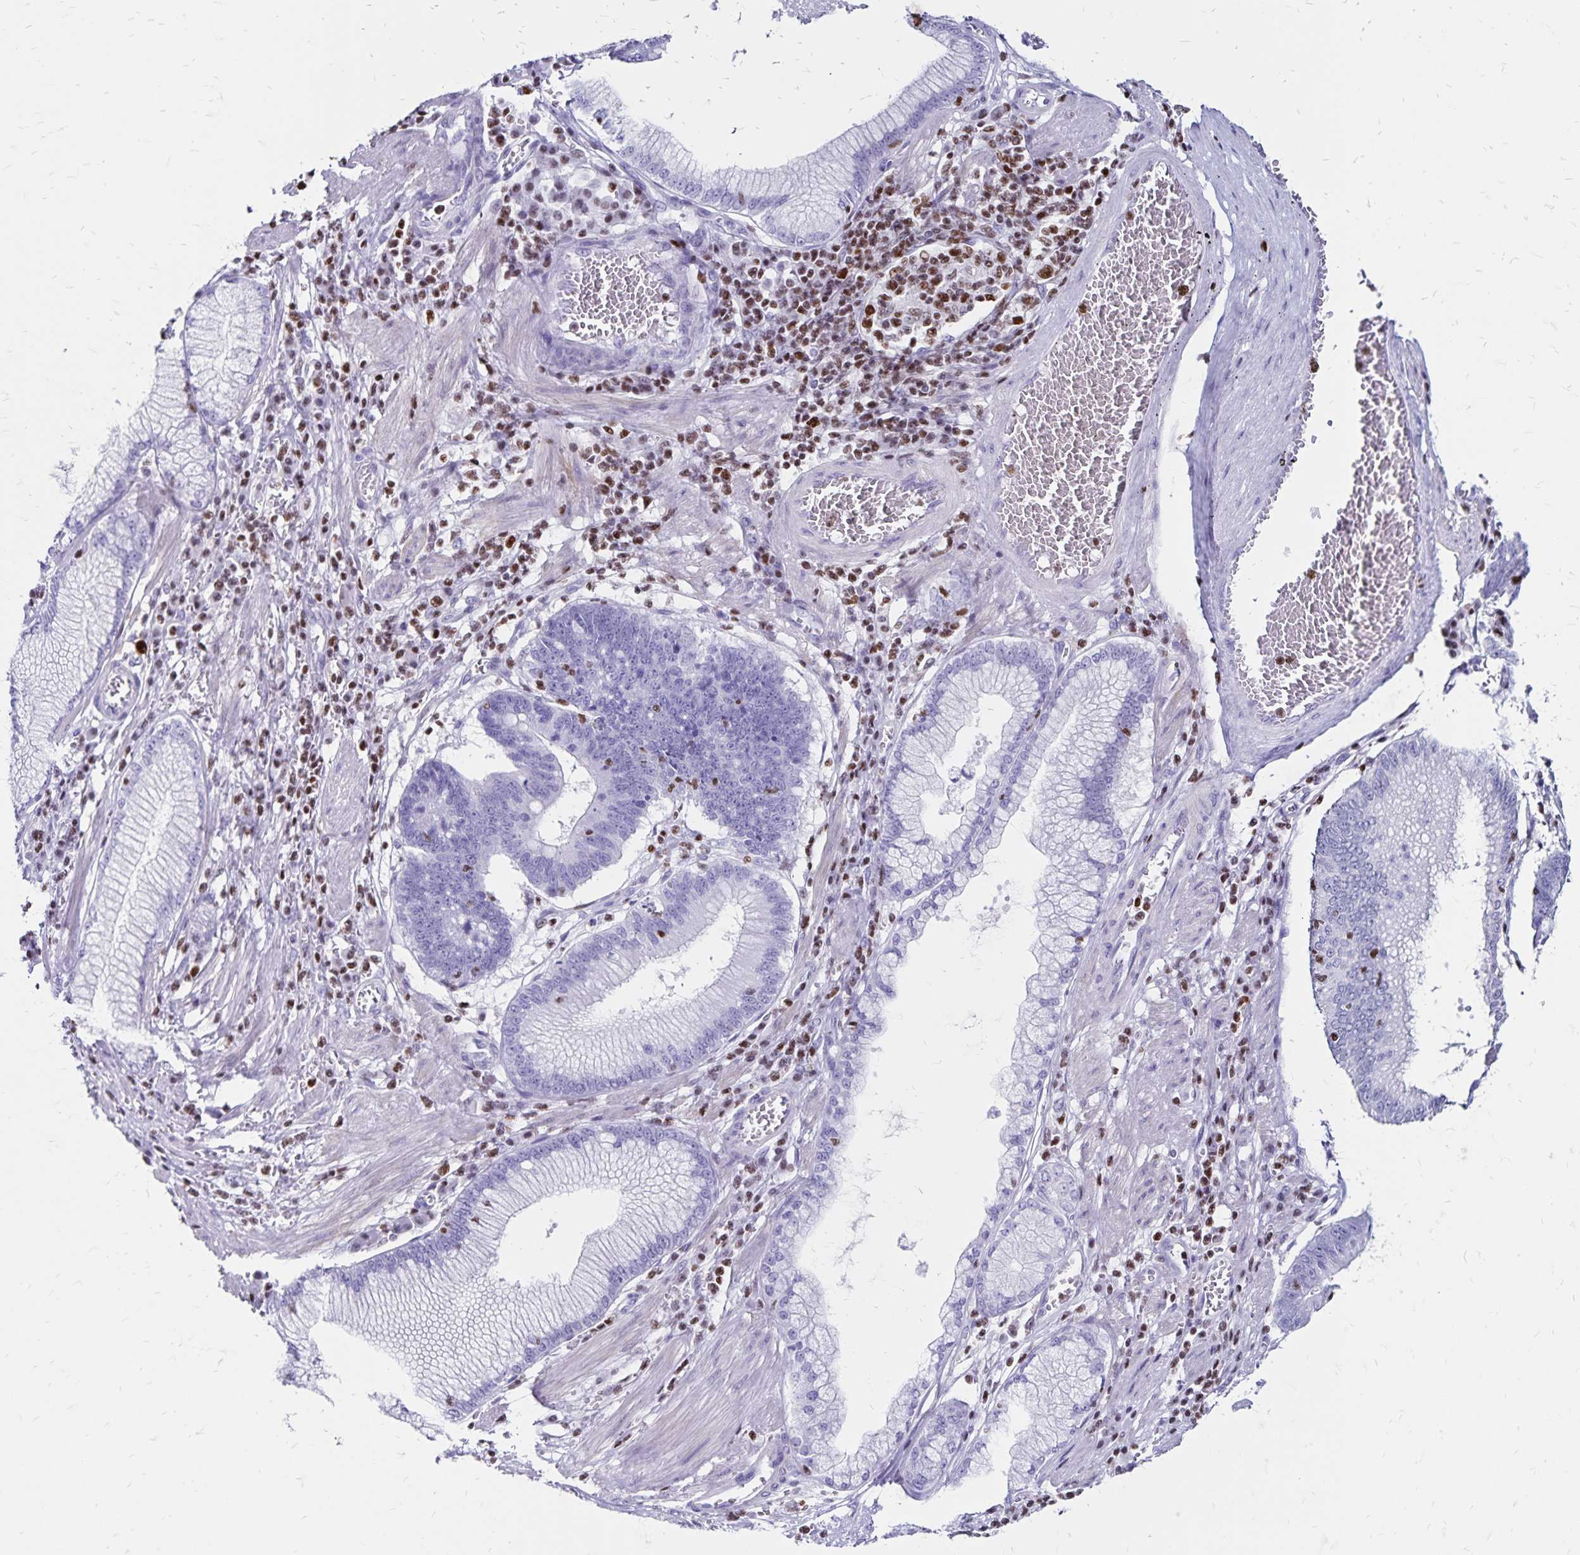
{"staining": {"intensity": "negative", "quantity": "none", "location": "none"}, "tissue": "stomach cancer", "cell_type": "Tumor cells", "image_type": "cancer", "snomed": [{"axis": "morphology", "description": "Adenocarcinoma, NOS"}, {"axis": "topography", "description": "Stomach"}], "caption": "IHC micrograph of human adenocarcinoma (stomach) stained for a protein (brown), which displays no staining in tumor cells. (Brightfield microscopy of DAB immunohistochemistry (IHC) at high magnification).", "gene": "IKZF1", "patient": {"sex": "male", "age": 59}}